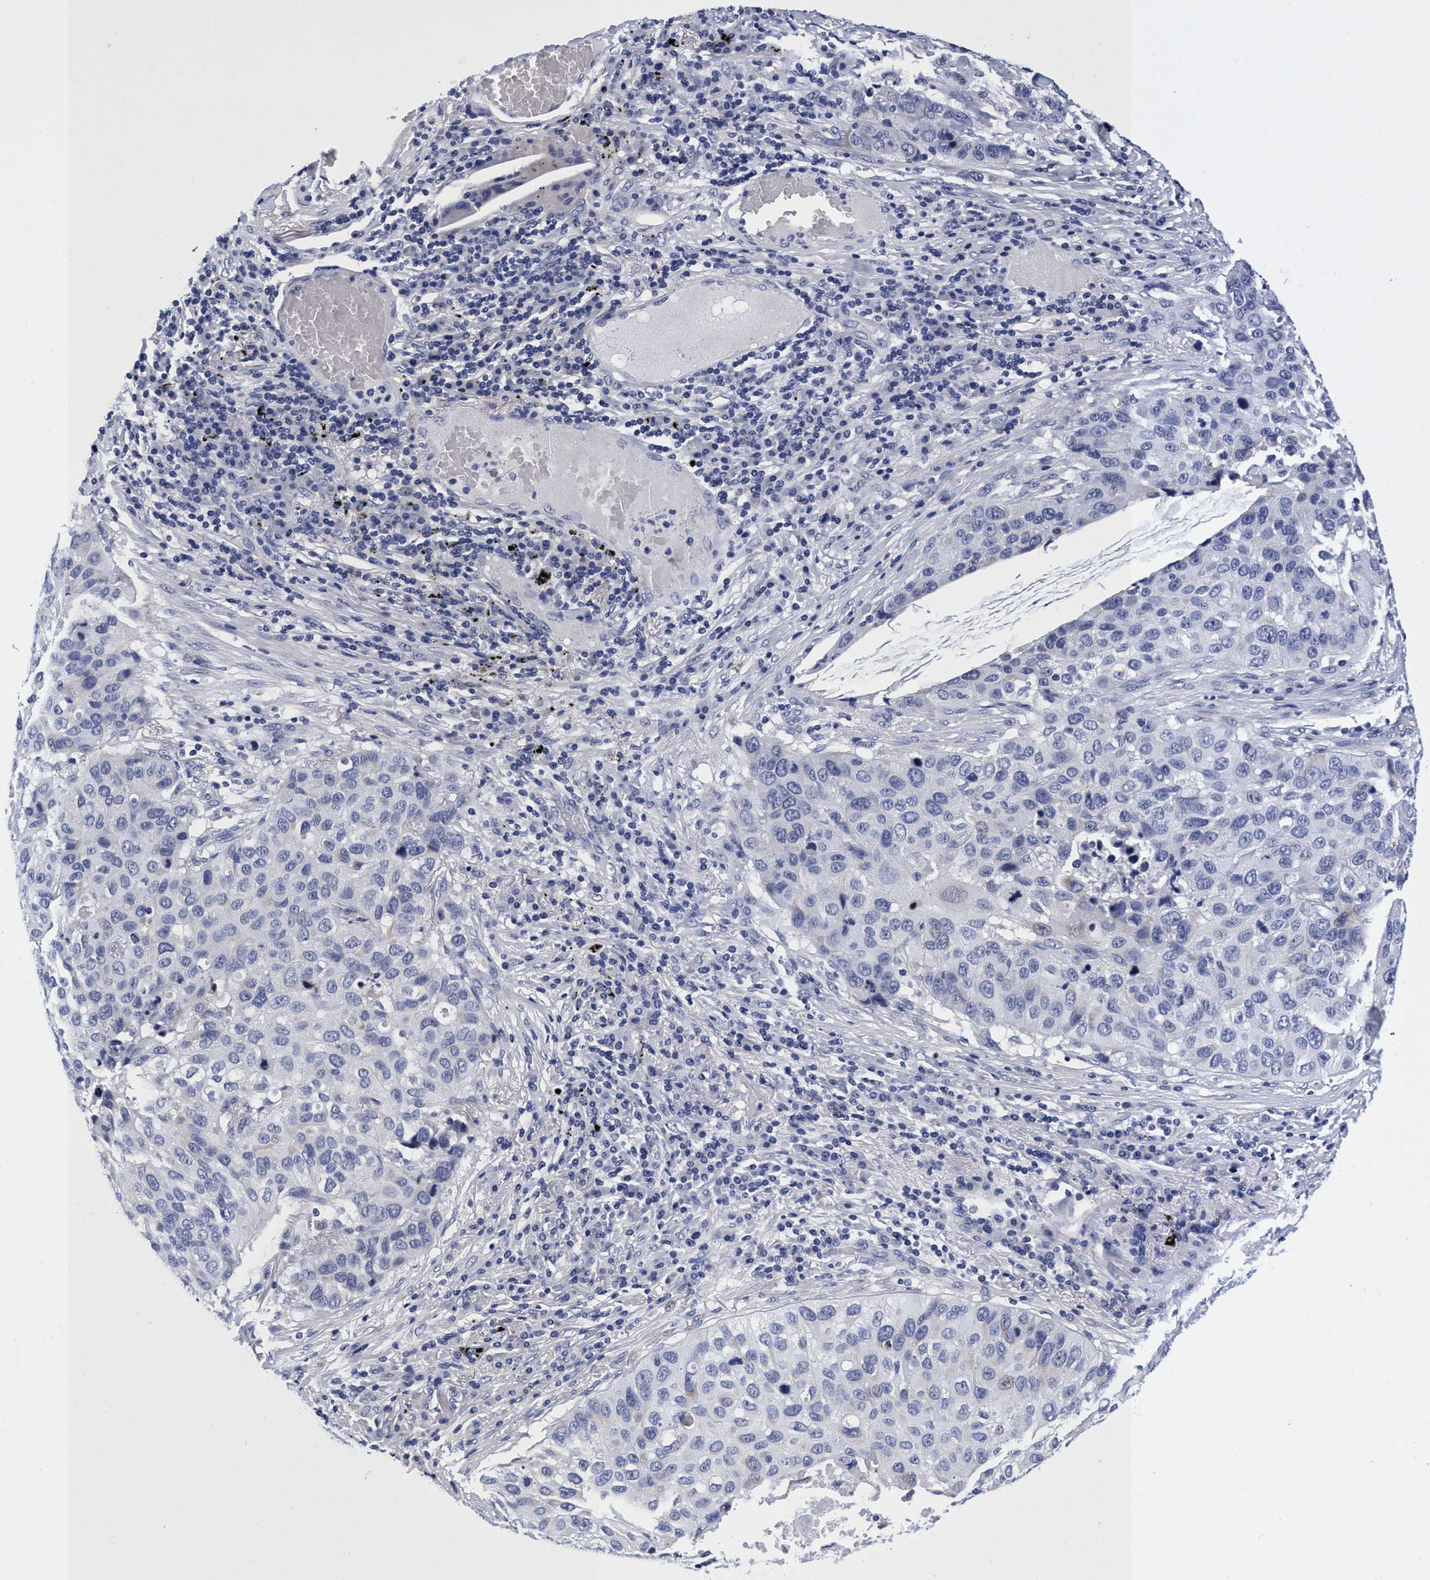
{"staining": {"intensity": "negative", "quantity": "none", "location": "none"}, "tissue": "lung cancer", "cell_type": "Tumor cells", "image_type": "cancer", "snomed": [{"axis": "morphology", "description": "Squamous cell carcinoma, NOS"}, {"axis": "topography", "description": "Lung"}], "caption": "The immunohistochemistry photomicrograph has no significant expression in tumor cells of lung cancer (squamous cell carcinoma) tissue. Brightfield microscopy of IHC stained with DAB (3,3'-diaminobenzidine) (brown) and hematoxylin (blue), captured at high magnification.", "gene": "PLPPR1", "patient": {"sex": "male", "age": 57}}